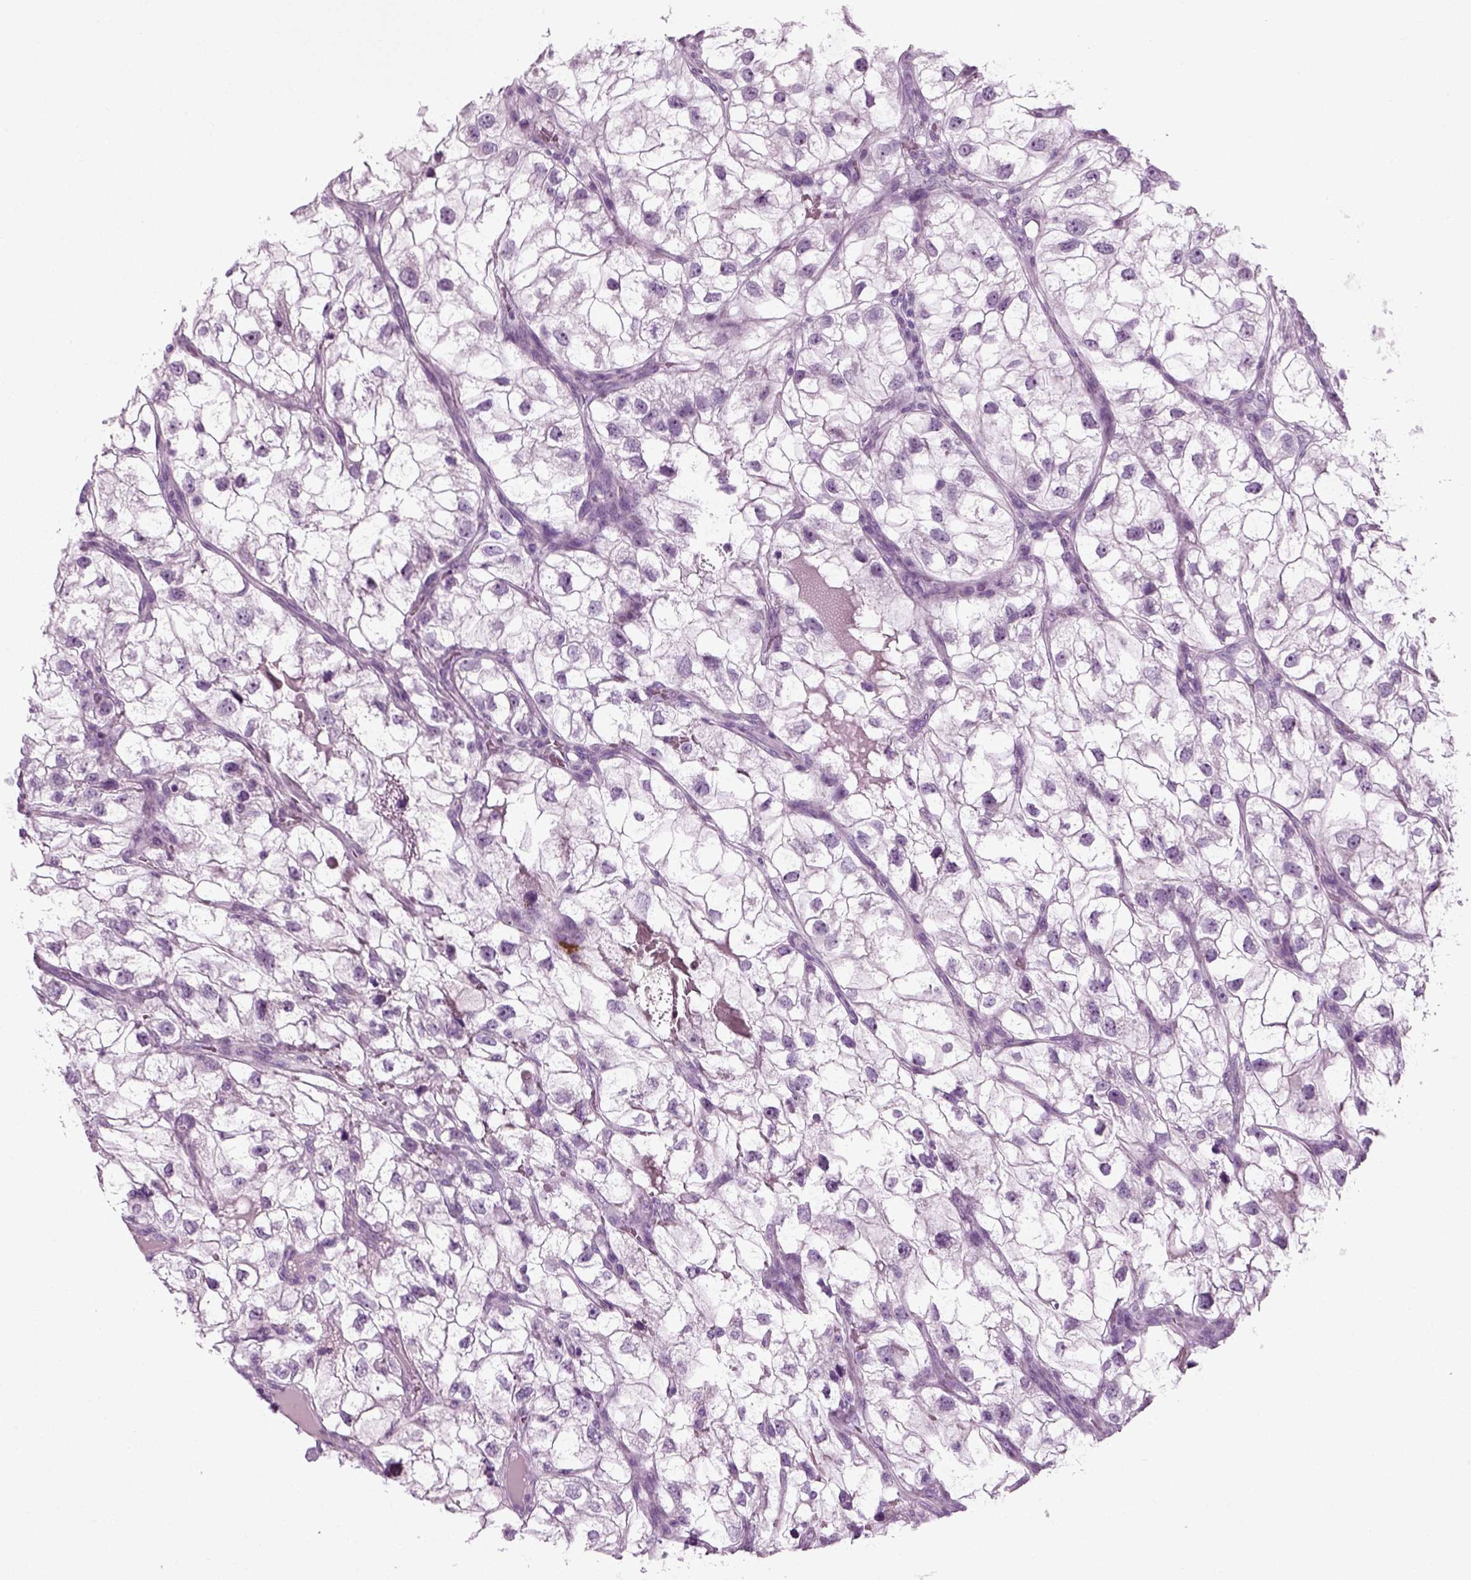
{"staining": {"intensity": "negative", "quantity": "none", "location": "none"}, "tissue": "renal cancer", "cell_type": "Tumor cells", "image_type": "cancer", "snomed": [{"axis": "morphology", "description": "Adenocarcinoma, NOS"}, {"axis": "topography", "description": "Kidney"}], "caption": "Immunohistochemical staining of renal cancer (adenocarcinoma) displays no significant staining in tumor cells. (Brightfield microscopy of DAB immunohistochemistry (IHC) at high magnification).", "gene": "PRLH", "patient": {"sex": "male", "age": 59}}